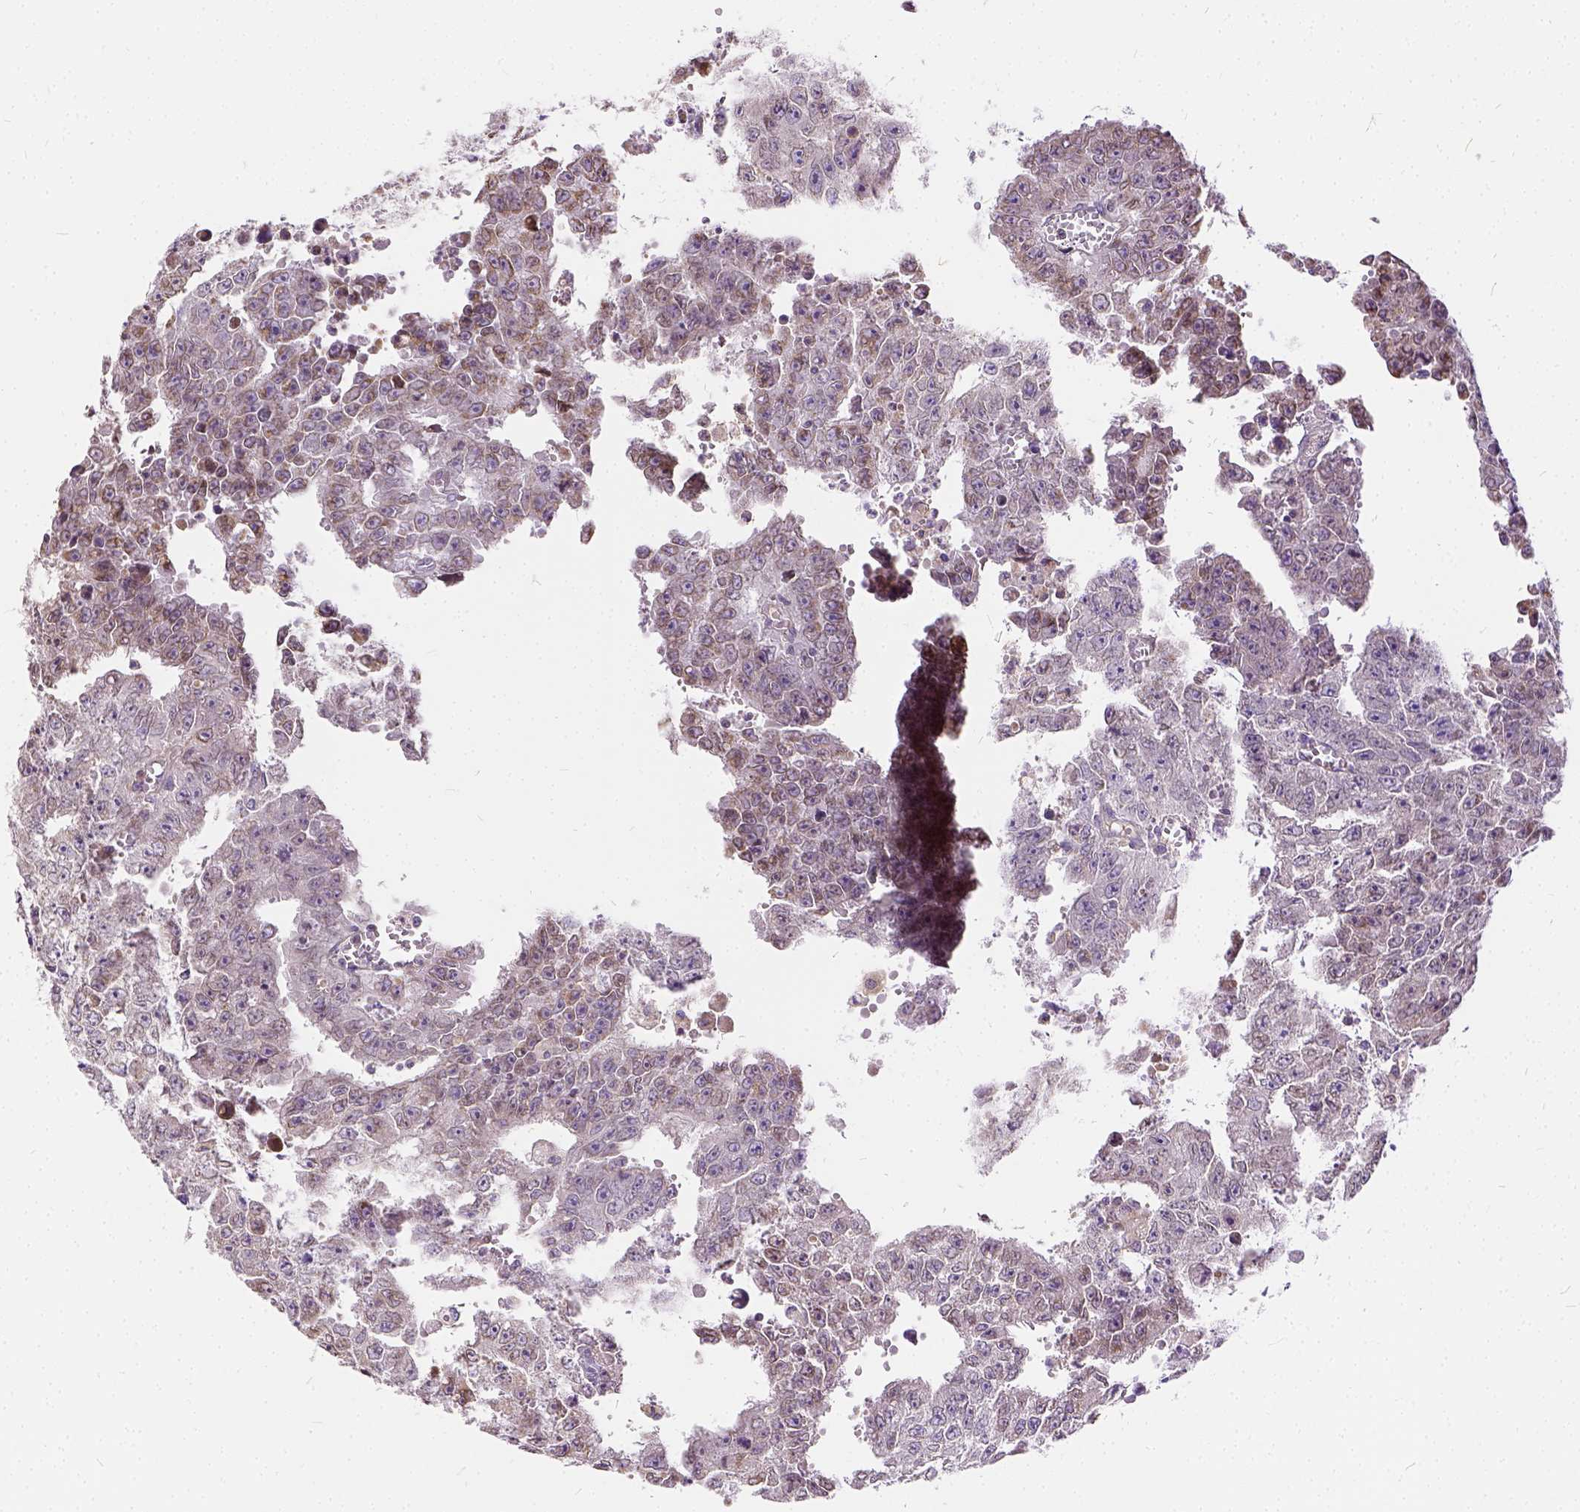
{"staining": {"intensity": "weak", "quantity": "<25%", "location": "cytoplasmic/membranous"}, "tissue": "testis cancer", "cell_type": "Tumor cells", "image_type": "cancer", "snomed": [{"axis": "morphology", "description": "Carcinoma, Embryonal, NOS"}, {"axis": "morphology", "description": "Teratoma, malignant, NOS"}, {"axis": "topography", "description": "Testis"}], "caption": "The micrograph exhibits no significant positivity in tumor cells of testis cancer. Brightfield microscopy of IHC stained with DAB (3,3'-diaminobenzidine) (brown) and hematoxylin (blue), captured at high magnification.", "gene": "CADM4", "patient": {"sex": "male", "age": 24}}